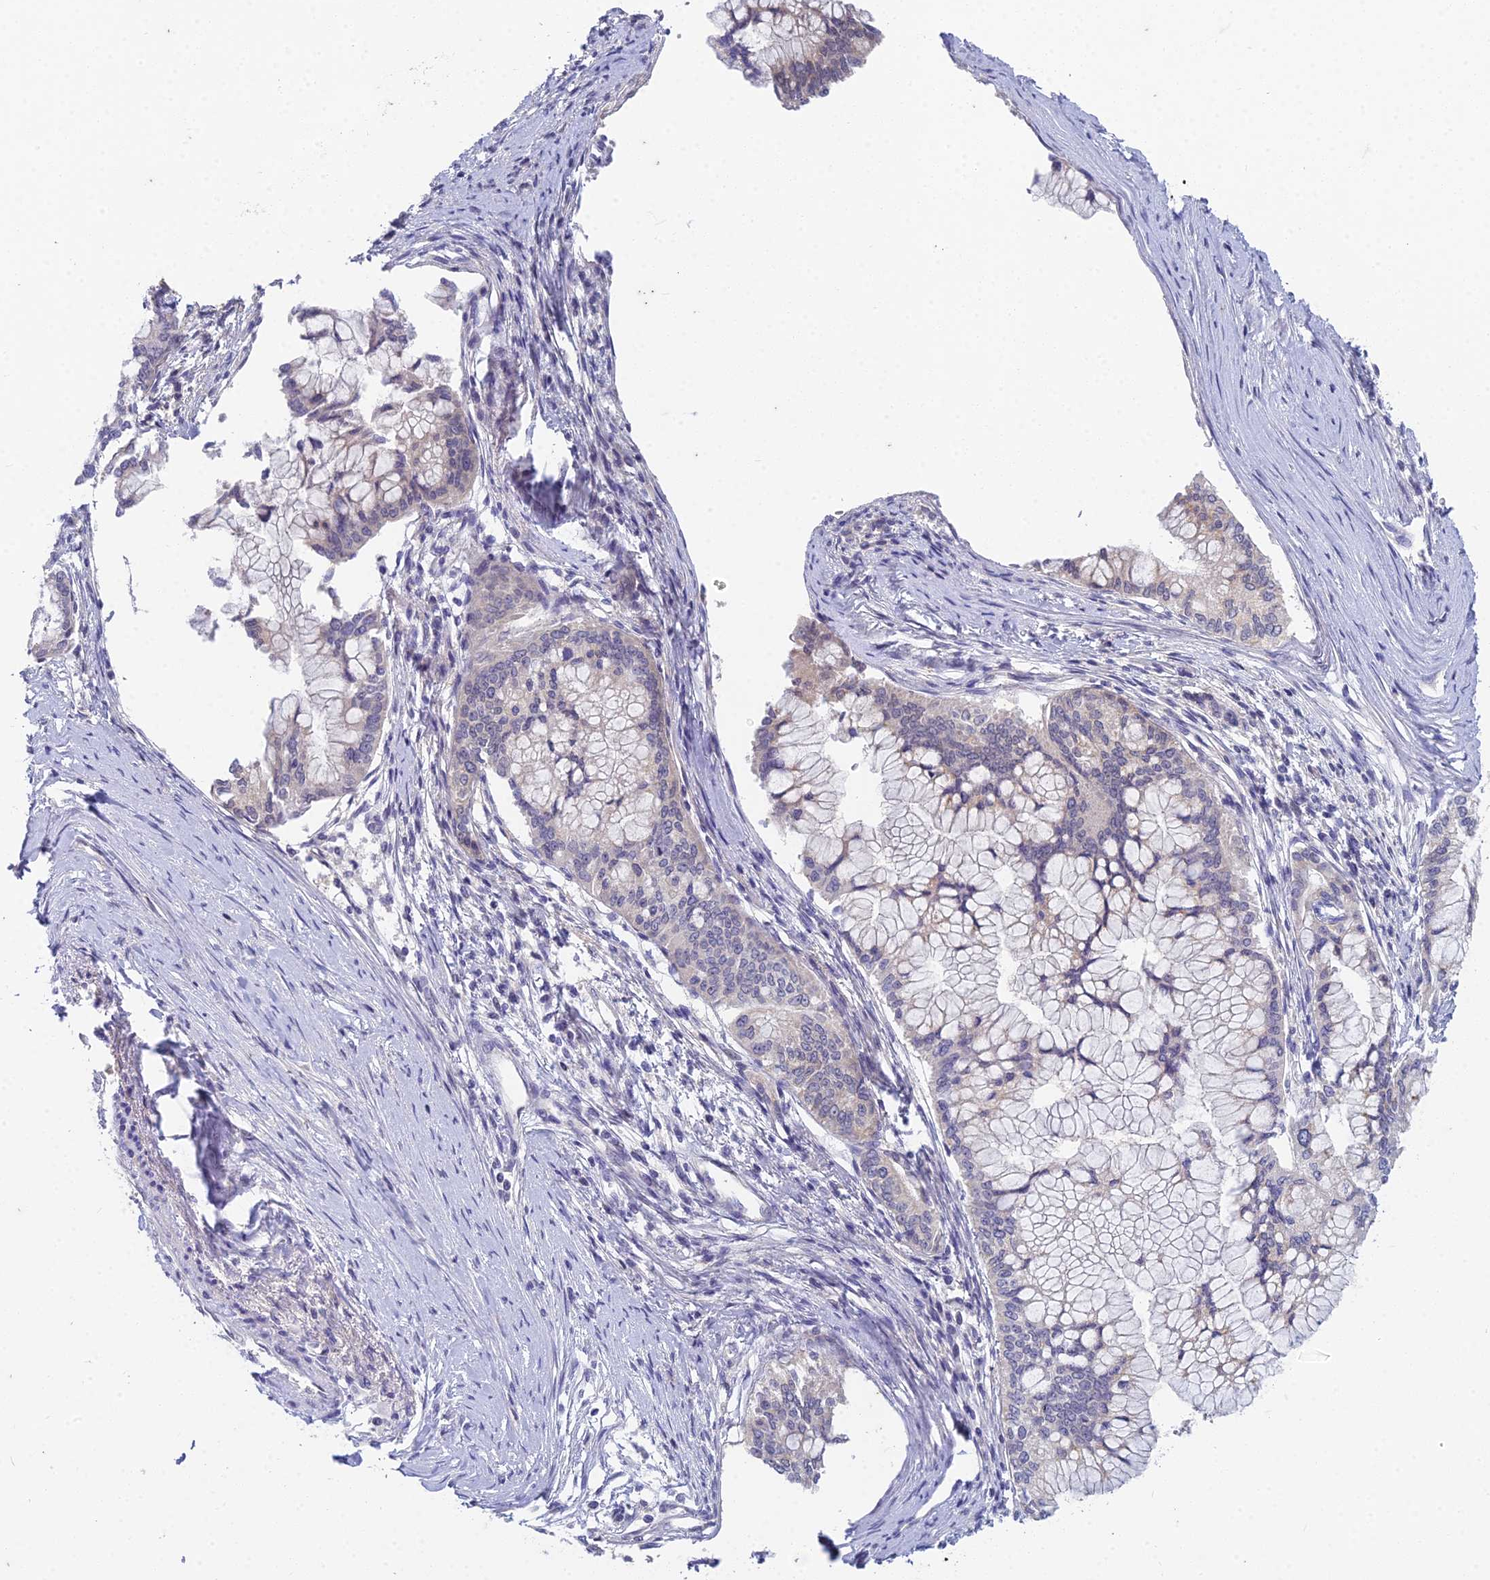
{"staining": {"intensity": "negative", "quantity": "none", "location": "none"}, "tissue": "pancreatic cancer", "cell_type": "Tumor cells", "image_type": "cancer", "snomed": [{"axis": "morphology", "description": "Adenocarcinoma, NOS"}, {"axis": "topography", "description": "Pancreas"}], "caption": "Immunohistochemistry of pancreatic adenocarcinoma demonstrates no staining in tumor cells.", "gene": "EEF2KMT", "patient": {"sex": "male", "age": 46}}